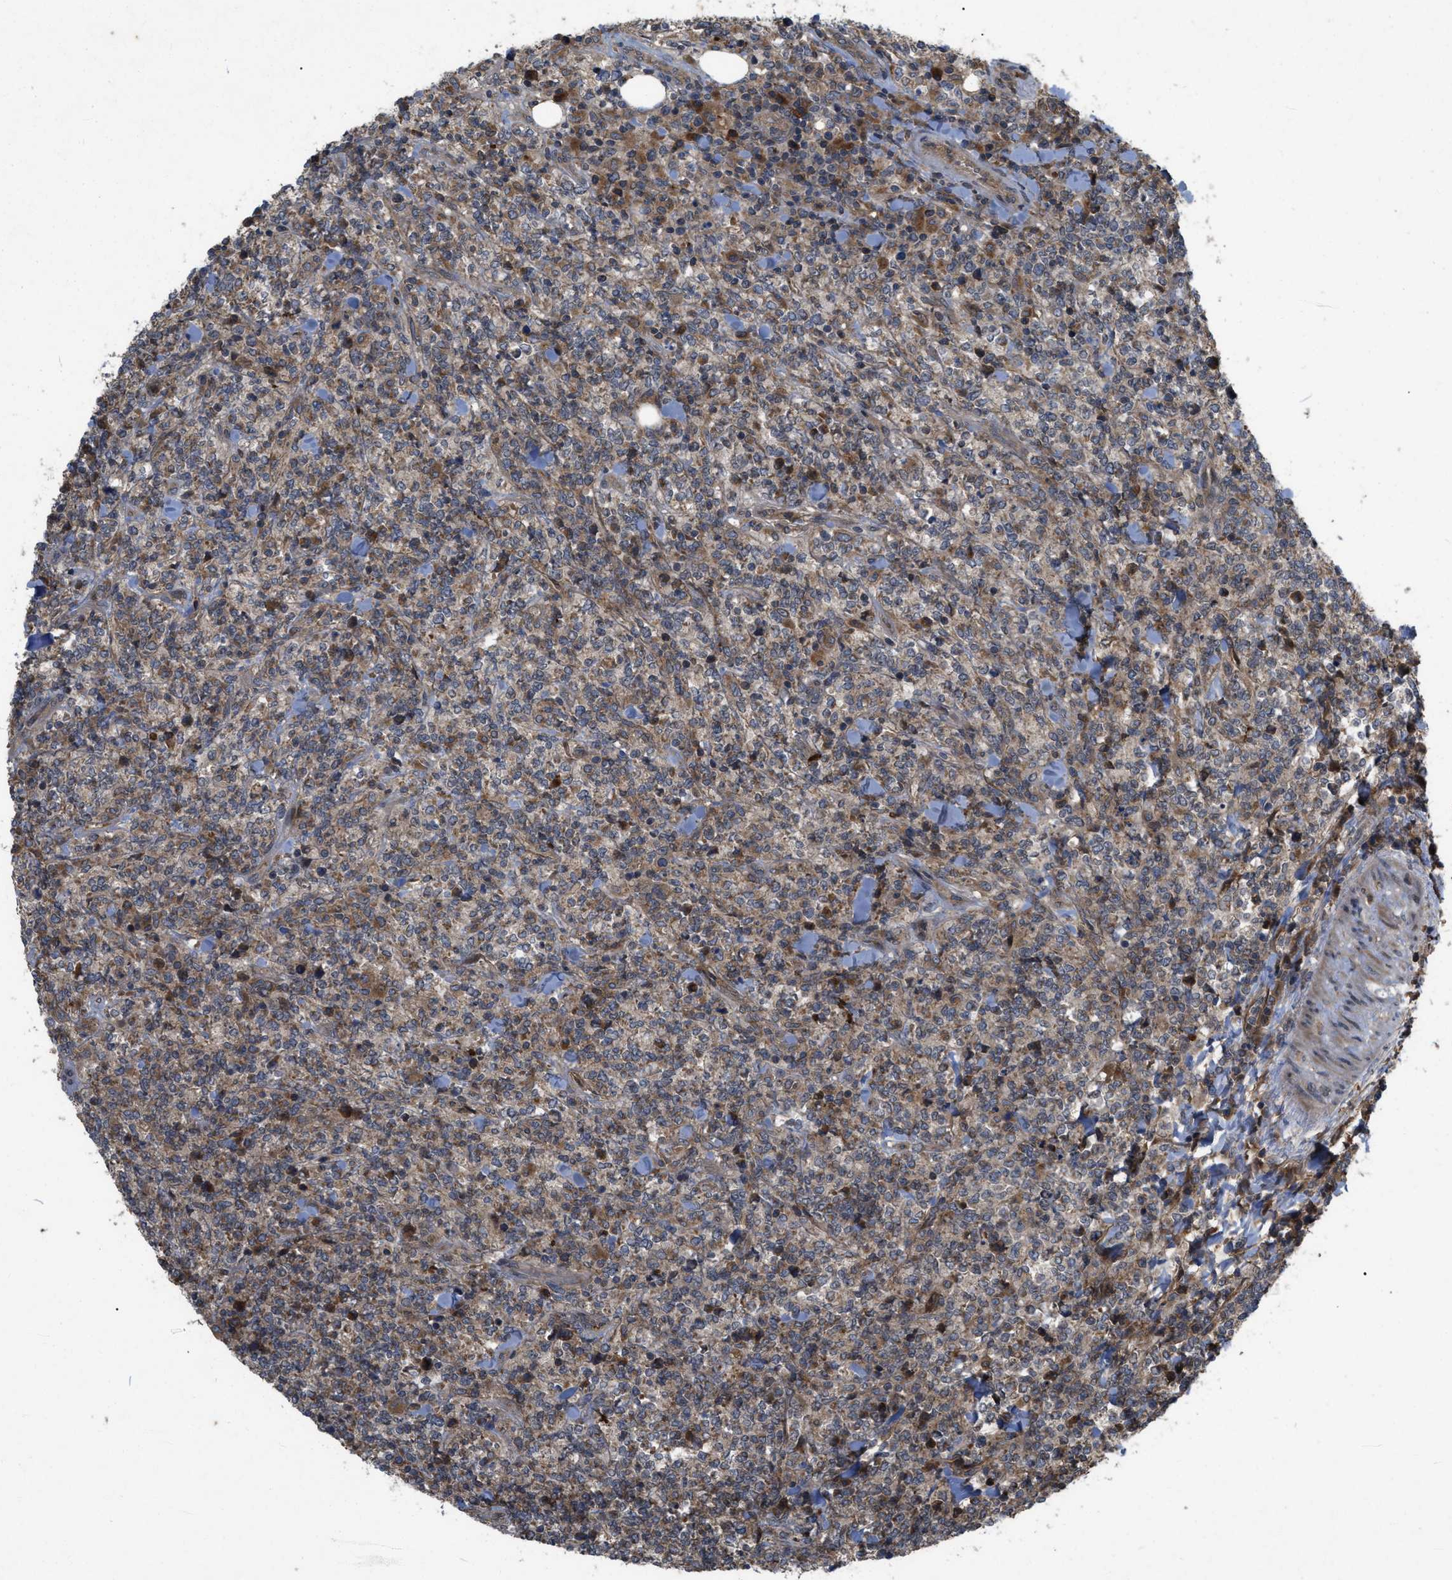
{"staining": {"intensity": "moderate", "quantity": ">75%", "location": "cytoplasmic/membranous"}, "tissue": "lymphoma", "cell_type": "Tumor cells", "image_type": "cancer", "snomed": [{"axis": "morphology", "description": "Malignant lymphoma, non-Hodgkin's type, High grade"}, {"axis": "topography", "description": "Soft tissue"}], "caption": "An immunohistochemistry image of tumor tissue is shown. Protein staining in brown highlights moderate cytoplasmic/membranous positivity in lymphoma within tumor cells. (Brightfield microscopy of DAB IHC at high magnification).", "gene": "RAB2A", "patient": {"sex": "male", "age": 18}}